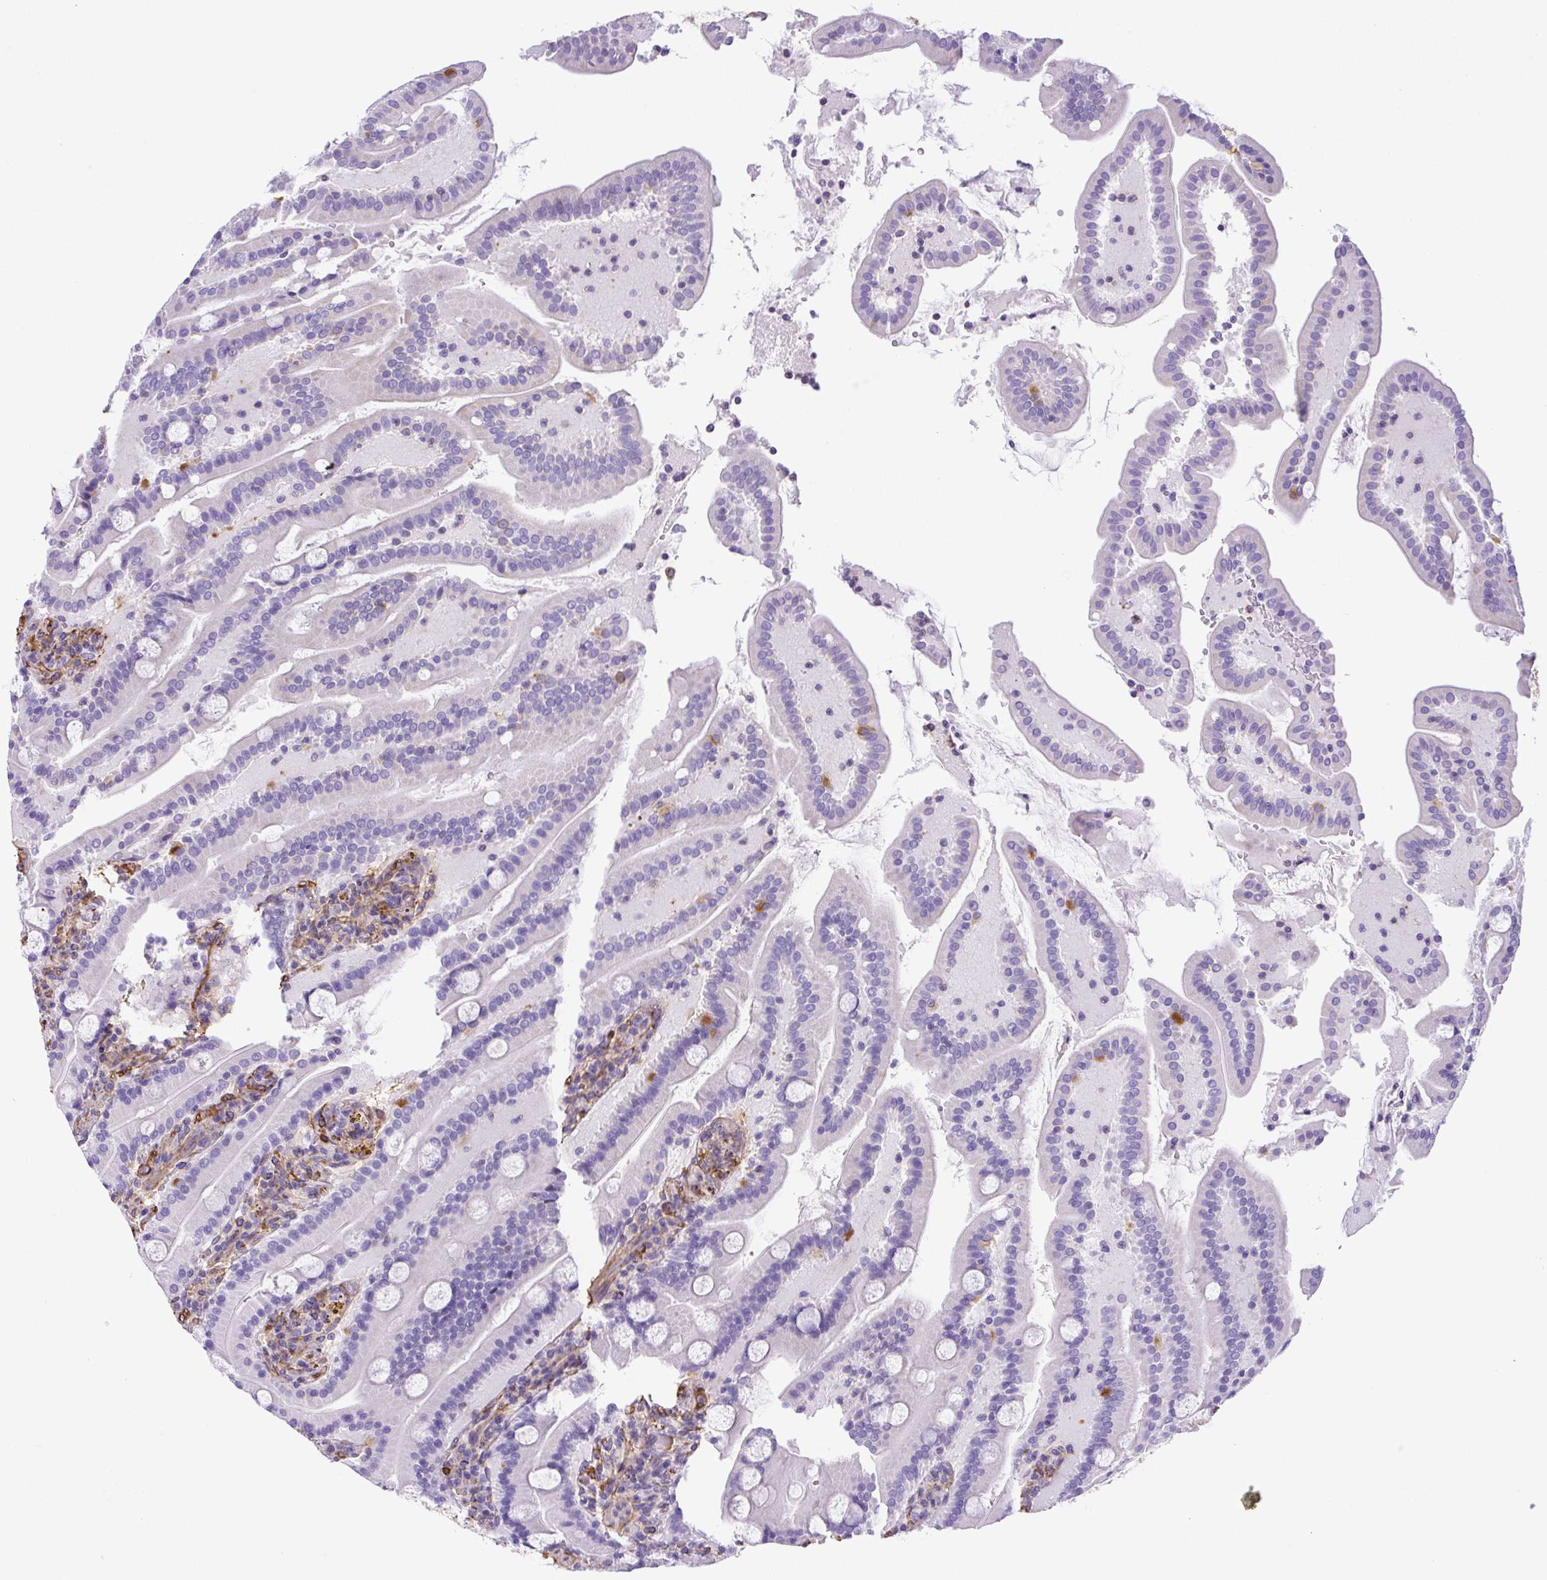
{"staining": {"intensity": "negative", "quantity": "none", "location": "none"}, "tissue": "duodenum", "cell_type": "Glandular cells", "image_type": "normal", "snomed": [{"axis": "morphology", "description": "Normal tissue, NOS"}, {"axis": "topography", "description": "Duodenum"}], "caption": "IHC image of benign duodenum: duodenum stained with DAB (3,3'-diaminobenzidine) displays no significant protein staining in glandular cells.", "gene": "MAGEB5", "patient": {"sex": "male", "age": 55}}